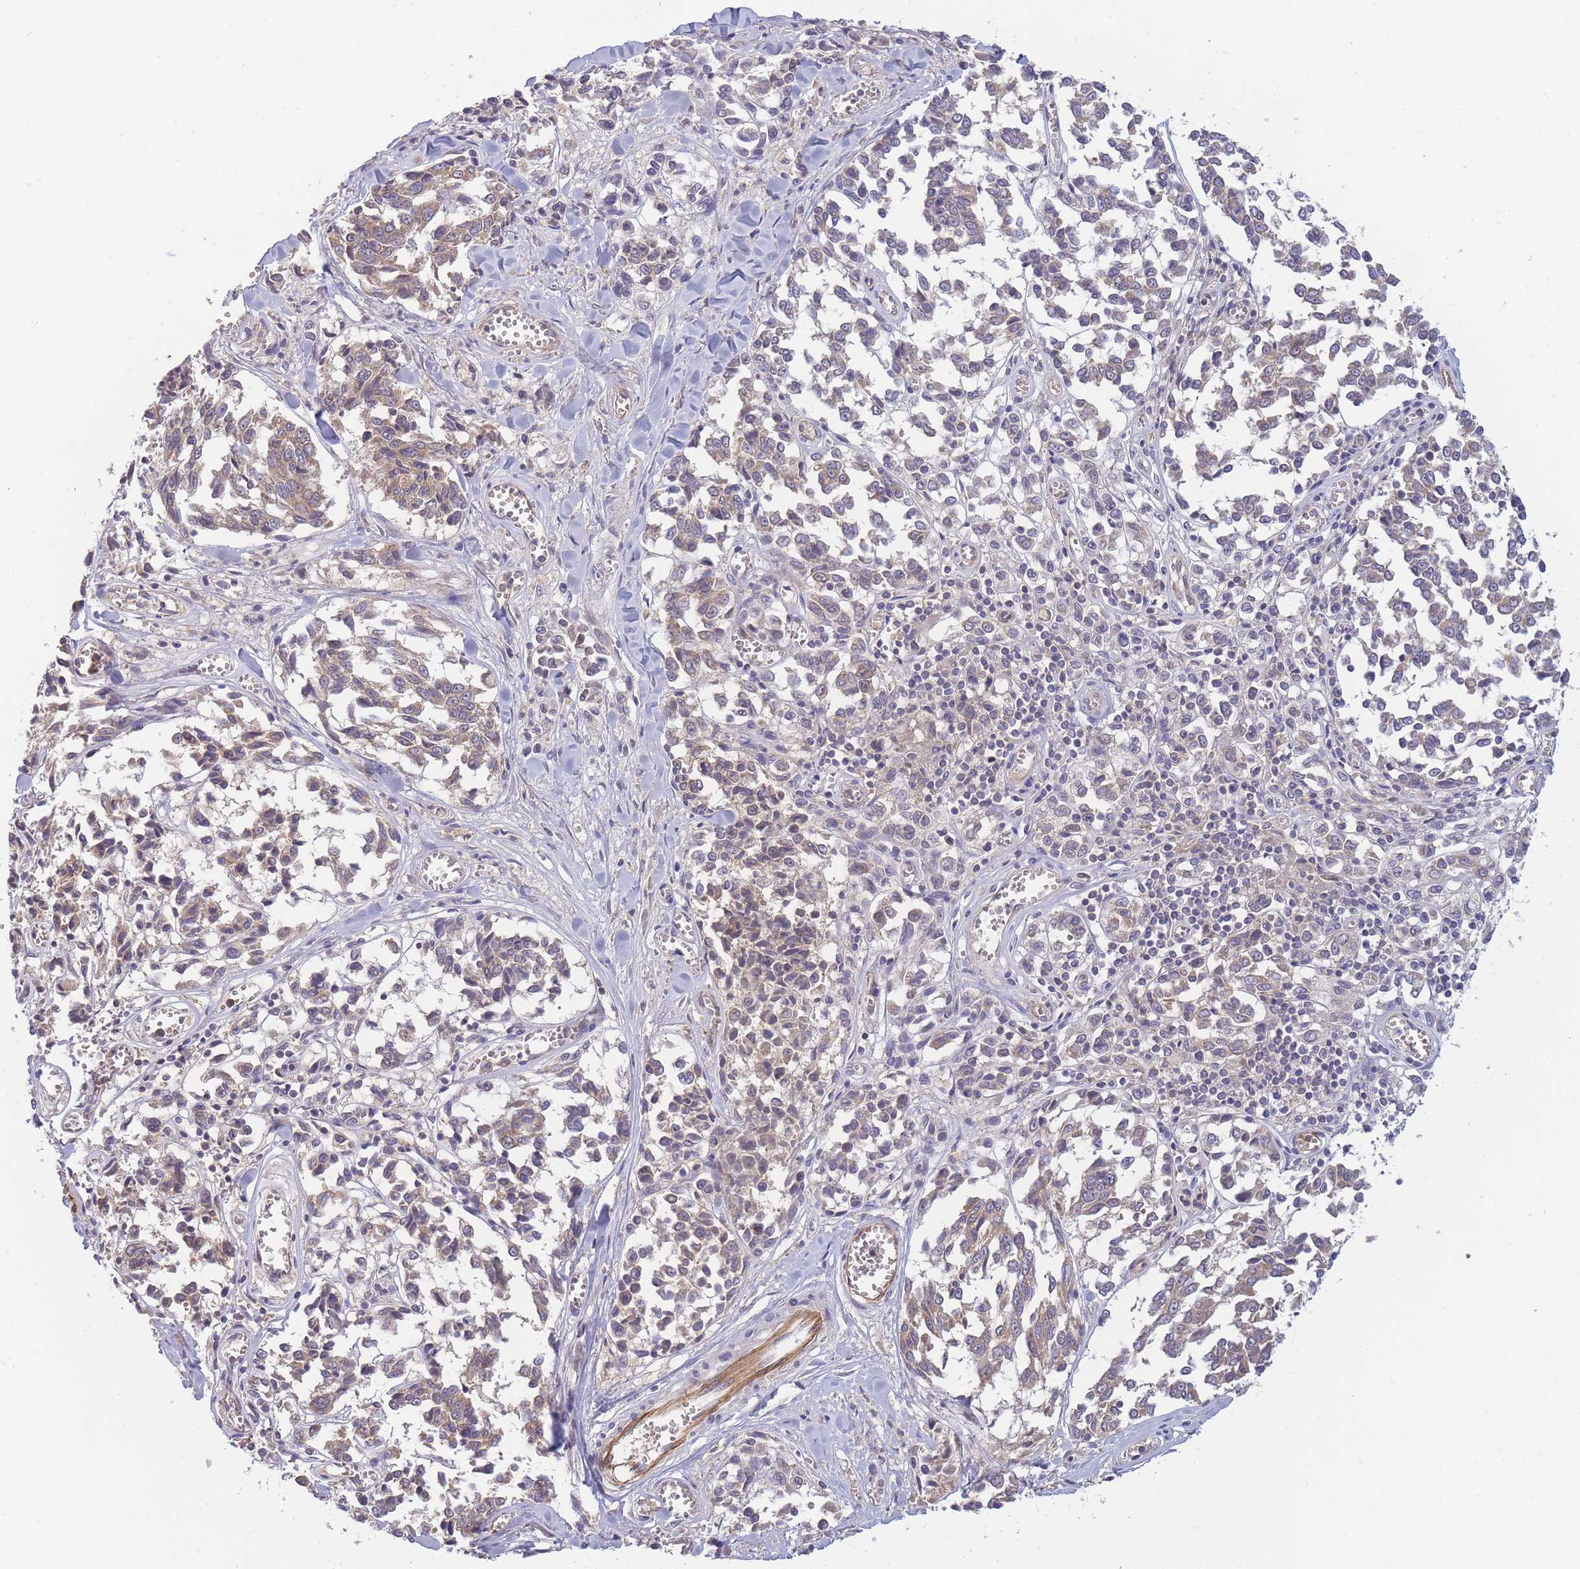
{"staining": {"intensity": "weak", "quantity": "25%-75%", "location": "cytoplasmic/membranous"}, "tissue": "melanoma", "cell_type": "Tumor cells", "image_type": "cancer", "snomed": [{"axis": "morphology", "description": "Malignant melanoma, NOS"}, {"axis": "topography", "description": "Skin"}], "caption": "This photomicrograph shows melanoma stained with immunohistochemistry (IHC) to label a protein in brown. The cytoplasmic/membranous of tumor cells show weak positivity for the protein. Nuclei are counter-stained blue.", "gene": "NDUFAF5", "patient": {"sex": "female", "age": 64}}